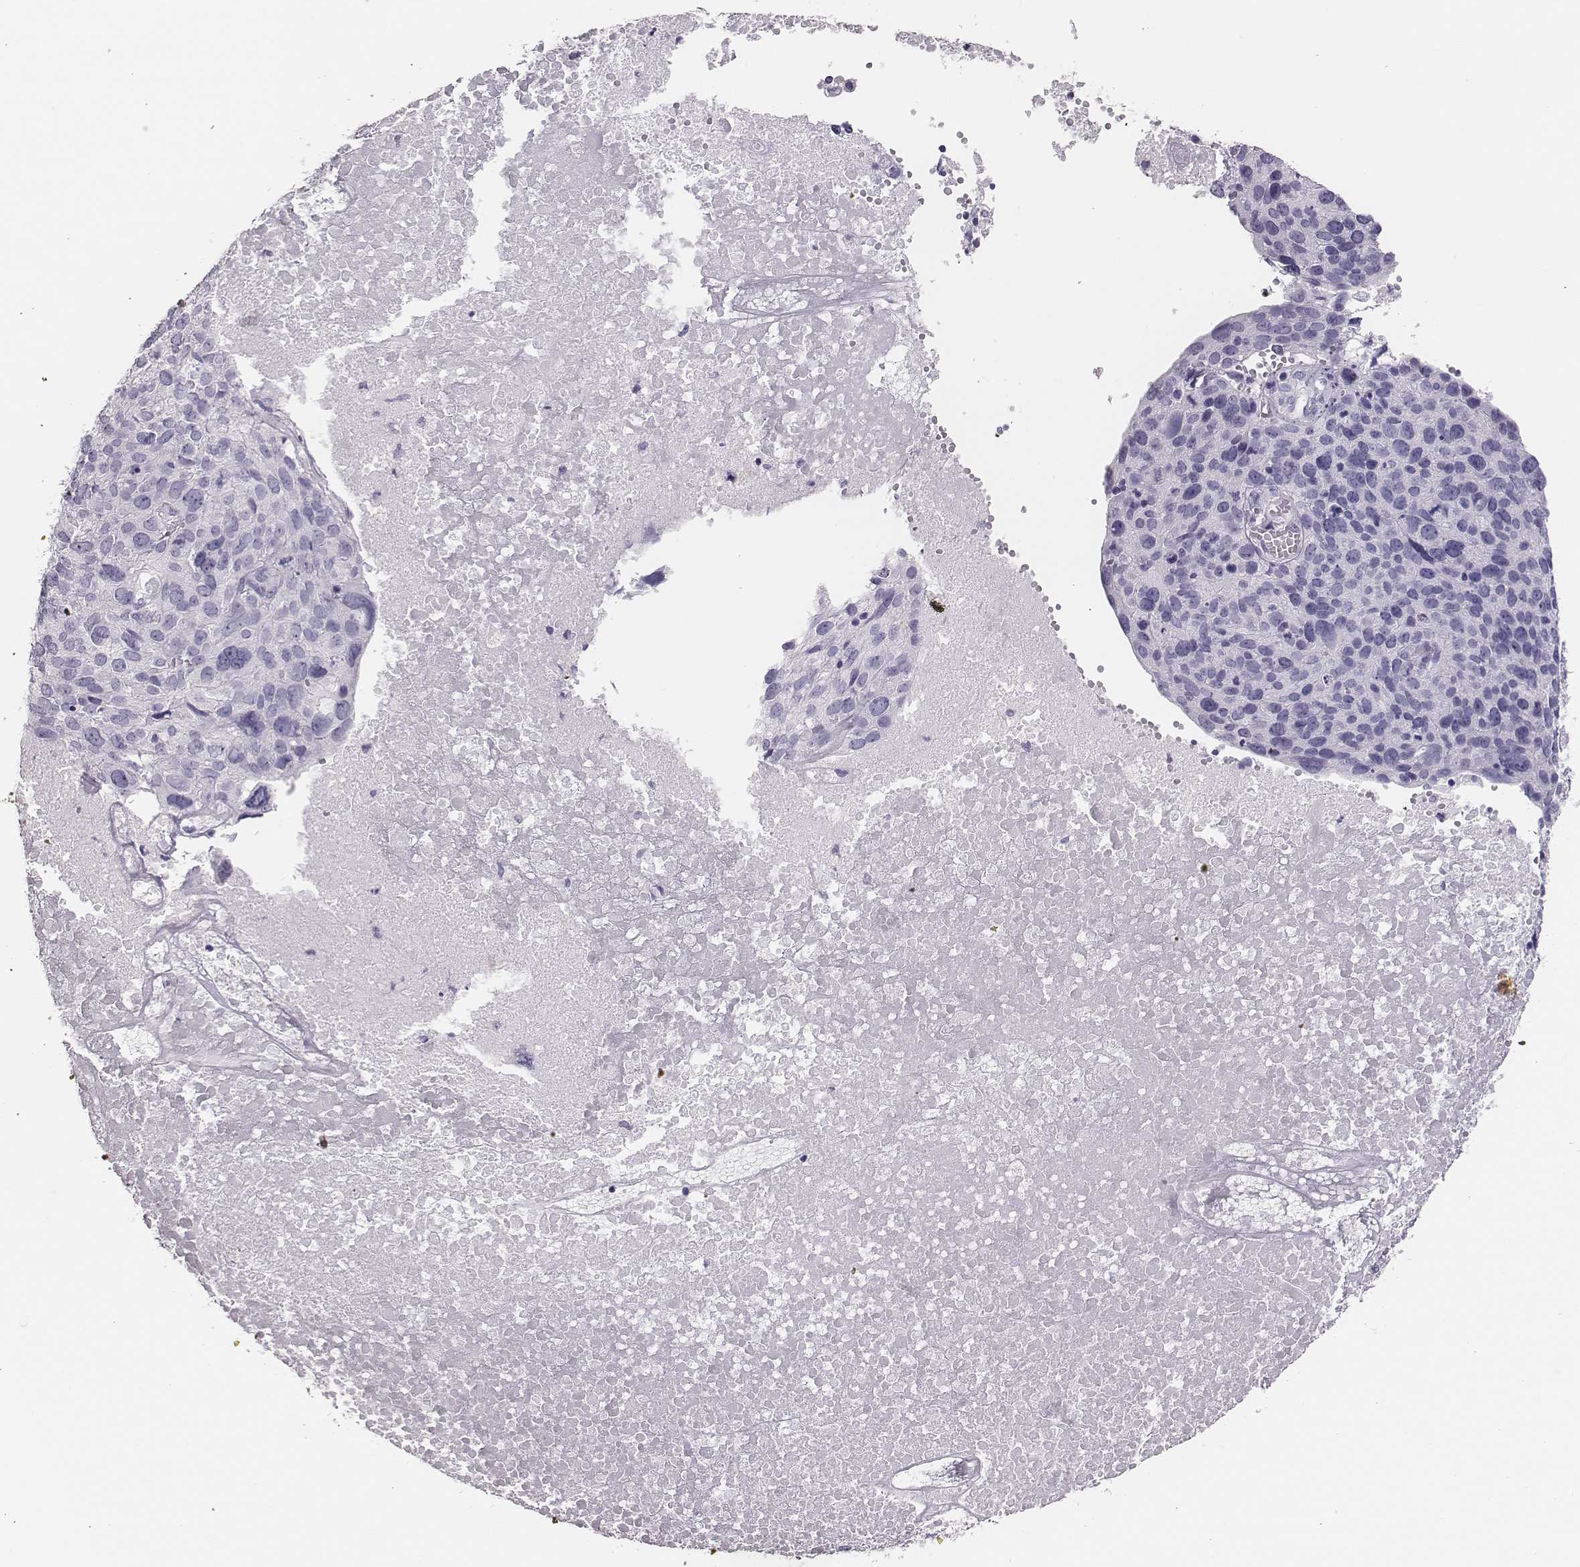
{"staining": {"intensity": "negative", "quantity": "none", "location": "none"}, "tissue": "ovarian cancer", "cell_type": "Tumor cells", "image_type": "cancer", "snomed": [{"axis": "morphology", "description": "Carcinoma, endometroid"}, {"axis": "topography", "description": "Ovary"}], "caption": "Immunohistochemistry (IHC) histopathology image of neoplastic tissue: ovarian cancer (endometroid carcinoma) stained with DAB demonstrates no significant protein expression in tumor cells.", "gene": "H1-6", "patient": {"sex": "female", "age": 58}}